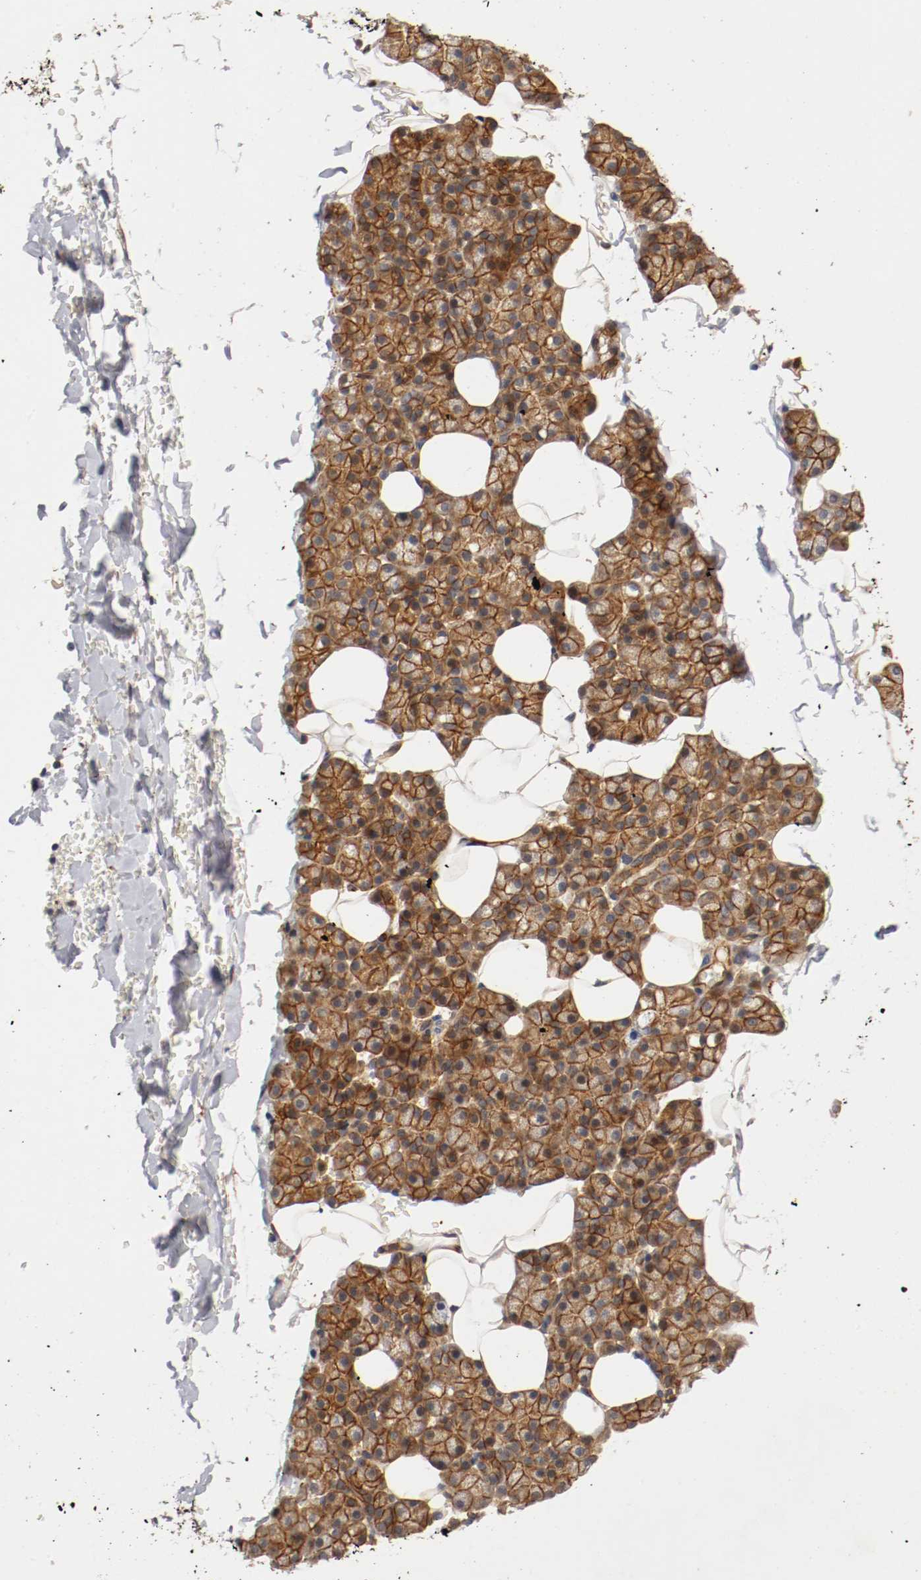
{"staining": {"intensity": "strong", "quantity": ">75%", "location": "cytoplasmic/membranous"}, "tissue": "salivary gland", "cell_type": "Glandular cells", "image_type": "normal", "snomed": [{"axis": "morphology", "description": "Normal tissue, NOS"}, {"axis": "topography", "description": "Lymph node"}, {"axis": "topography", "description": "Salivary gland"}], "caption": "The histopathology image exhibits staining of benign salivary gland, revealing strong cytoplasmic/membranous protein staining (brown color) within glandular cells. (brown staining indicates protein expression, while blue staining denotes nuclei).", "gene": "TYK2", "patient": {"sex": "male", "age": 8}}